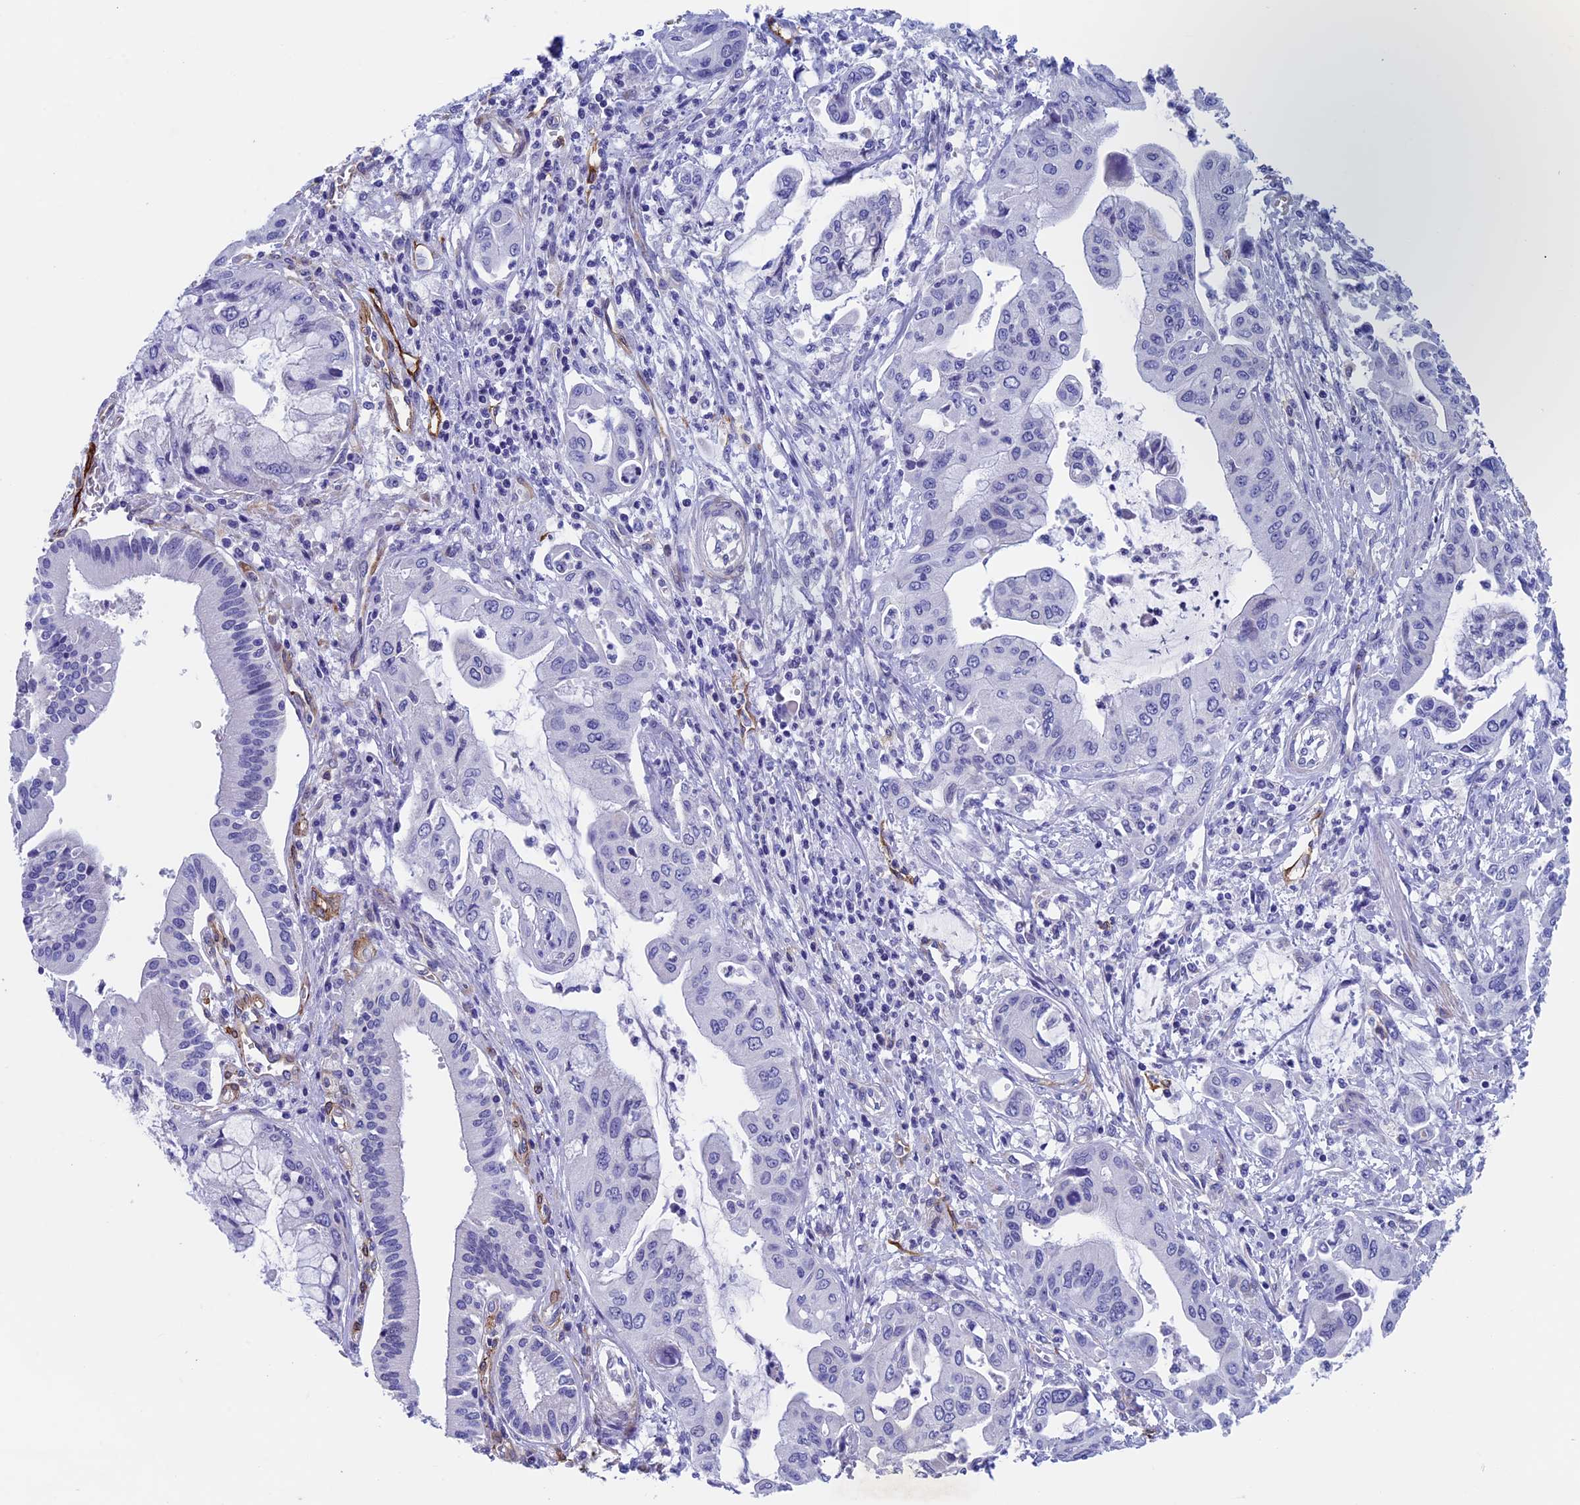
{"staining": {"intensity": "negative", "quantity": "none", "location": "none"}, "tissue": "pancreatic cancer", "cell_type": "Tumor cells", "image_type": "cancer", "snomed": [{"axis": "morphology", "description": "Adenocarcinoma, NOS"}, {"axis": "topography", "description": "Pancreas"}], "caption": "A high-resolution image shows immunohistochemistry staining of pancreatic cancer (adenocarcinoma), which displays no significant positivity in tumor cells.", "gene": "INSYN1", "patient": {"sex": "male", "age": 46}}